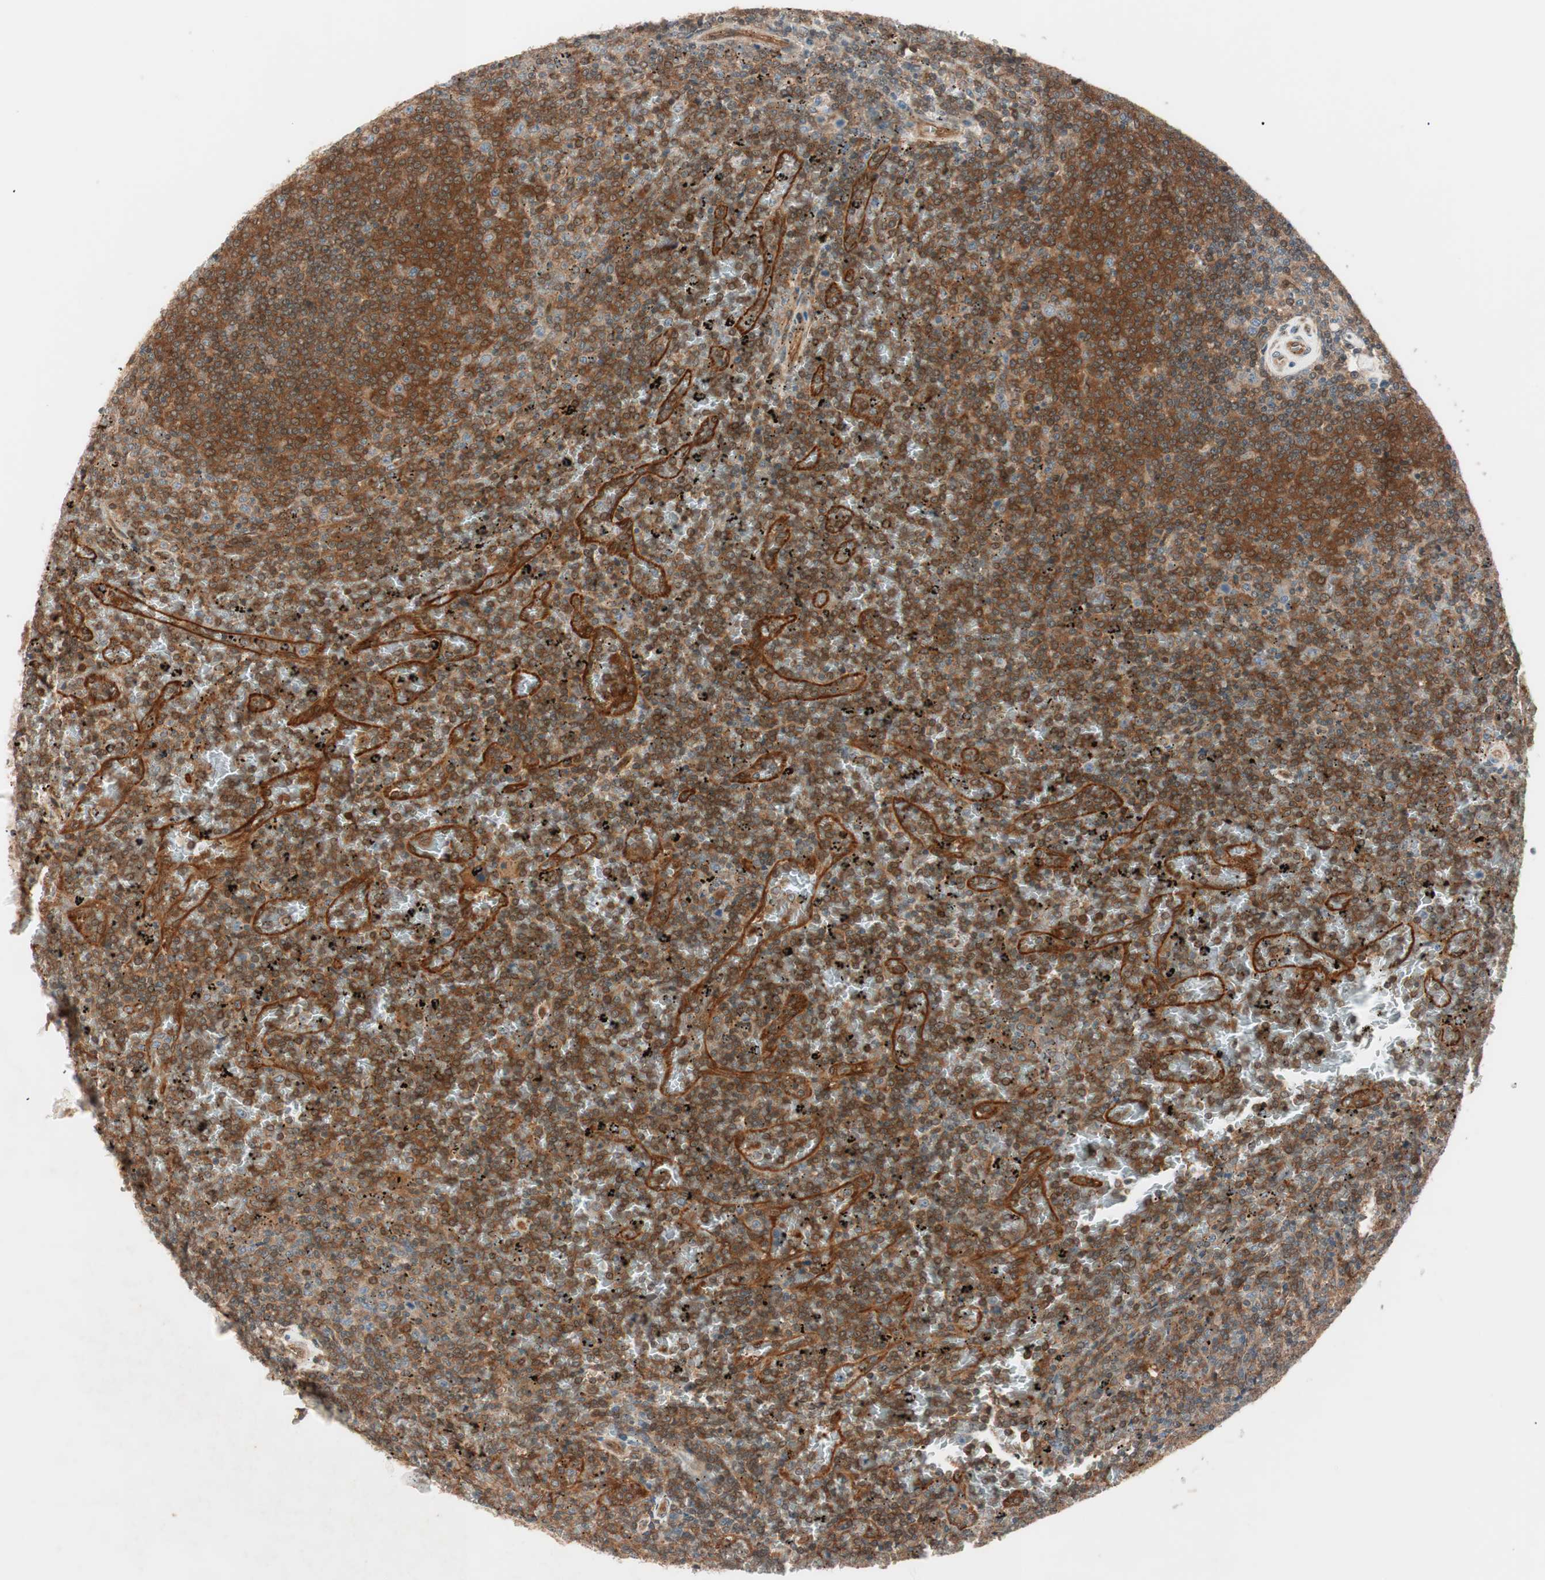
{"staining": {"intensity": "strong", "quantity": ">75%", "location": "cytoplasmic/membranous"}, "tissue": "lymphoma", "cell_type": "Tumor cells", "image_type": "cancer", "snomed": [{"axis": "morphology", "description": "Malignant lymphoma, non-Hodgkin's type, Low grade"}, {"axis": "topography", "description": "Spleen"}], "caption": "This micrograph shows IHC staining of human low-grade malignant lymphoma, non-Hodgkin's type, with high strong cytoplasmic/membranous expression in approximately >75% of tumor cells.", "gene": "GALT", "patient": {"sex": "female", "age": 77}}